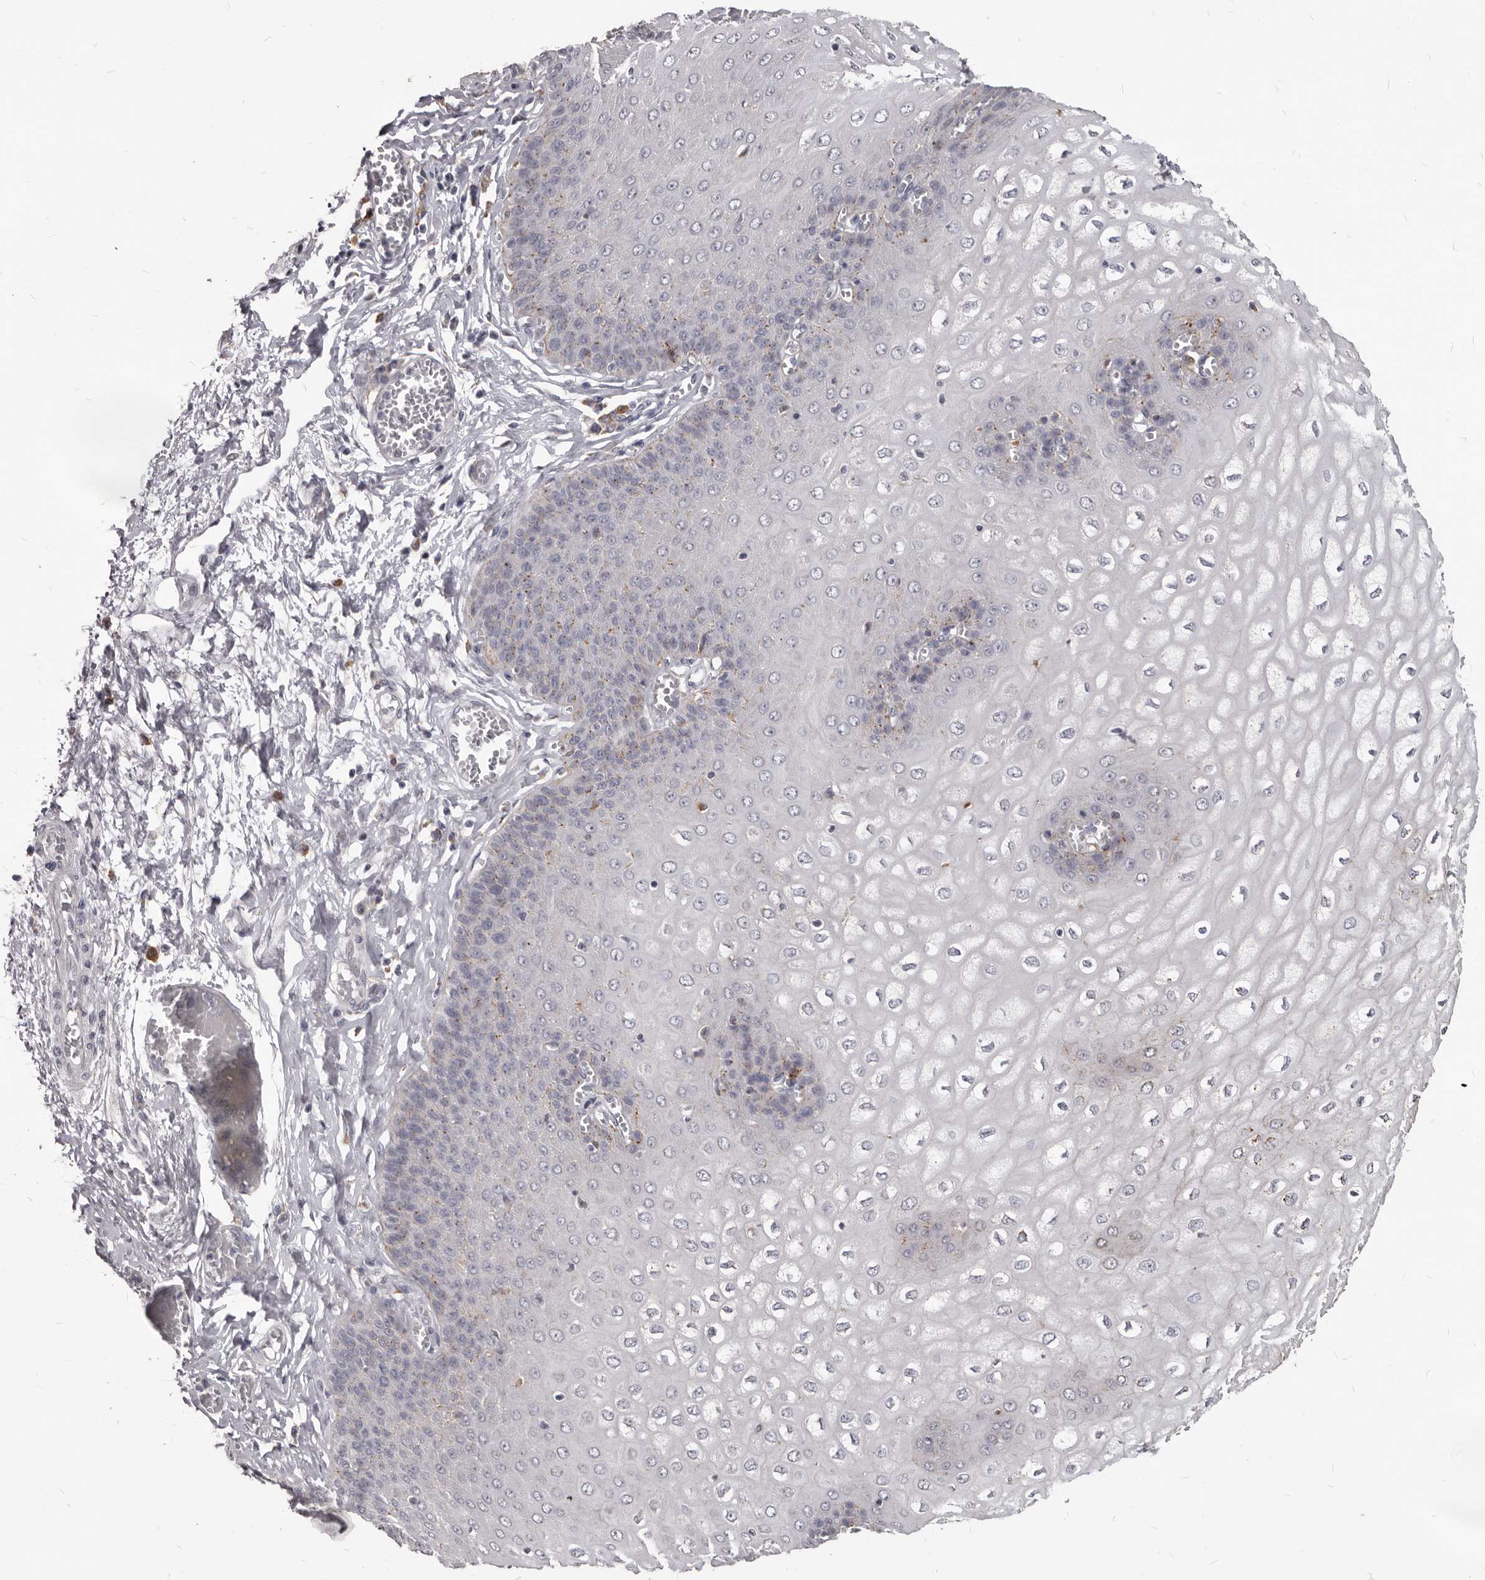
{"staining": {"intensity": "weak", "quantity": "<25%", "location": "cytoplasmic/membranous"}, "tissue": "esophagus", "cell_type": "Squamous epithelial cells", "image_type": "normal", "snomed": [{"axis": "morphology", "description": "Normal tissue, NOS"}, {"axis": "topography", "description": "Esophagus"}], "caption": "Immunohistochemical staining of normal human esophagus shows no significant staining in squamous epithelial cells.", "gene": "PI4K2A", "patient": {"sex": "male", "age": 60}}